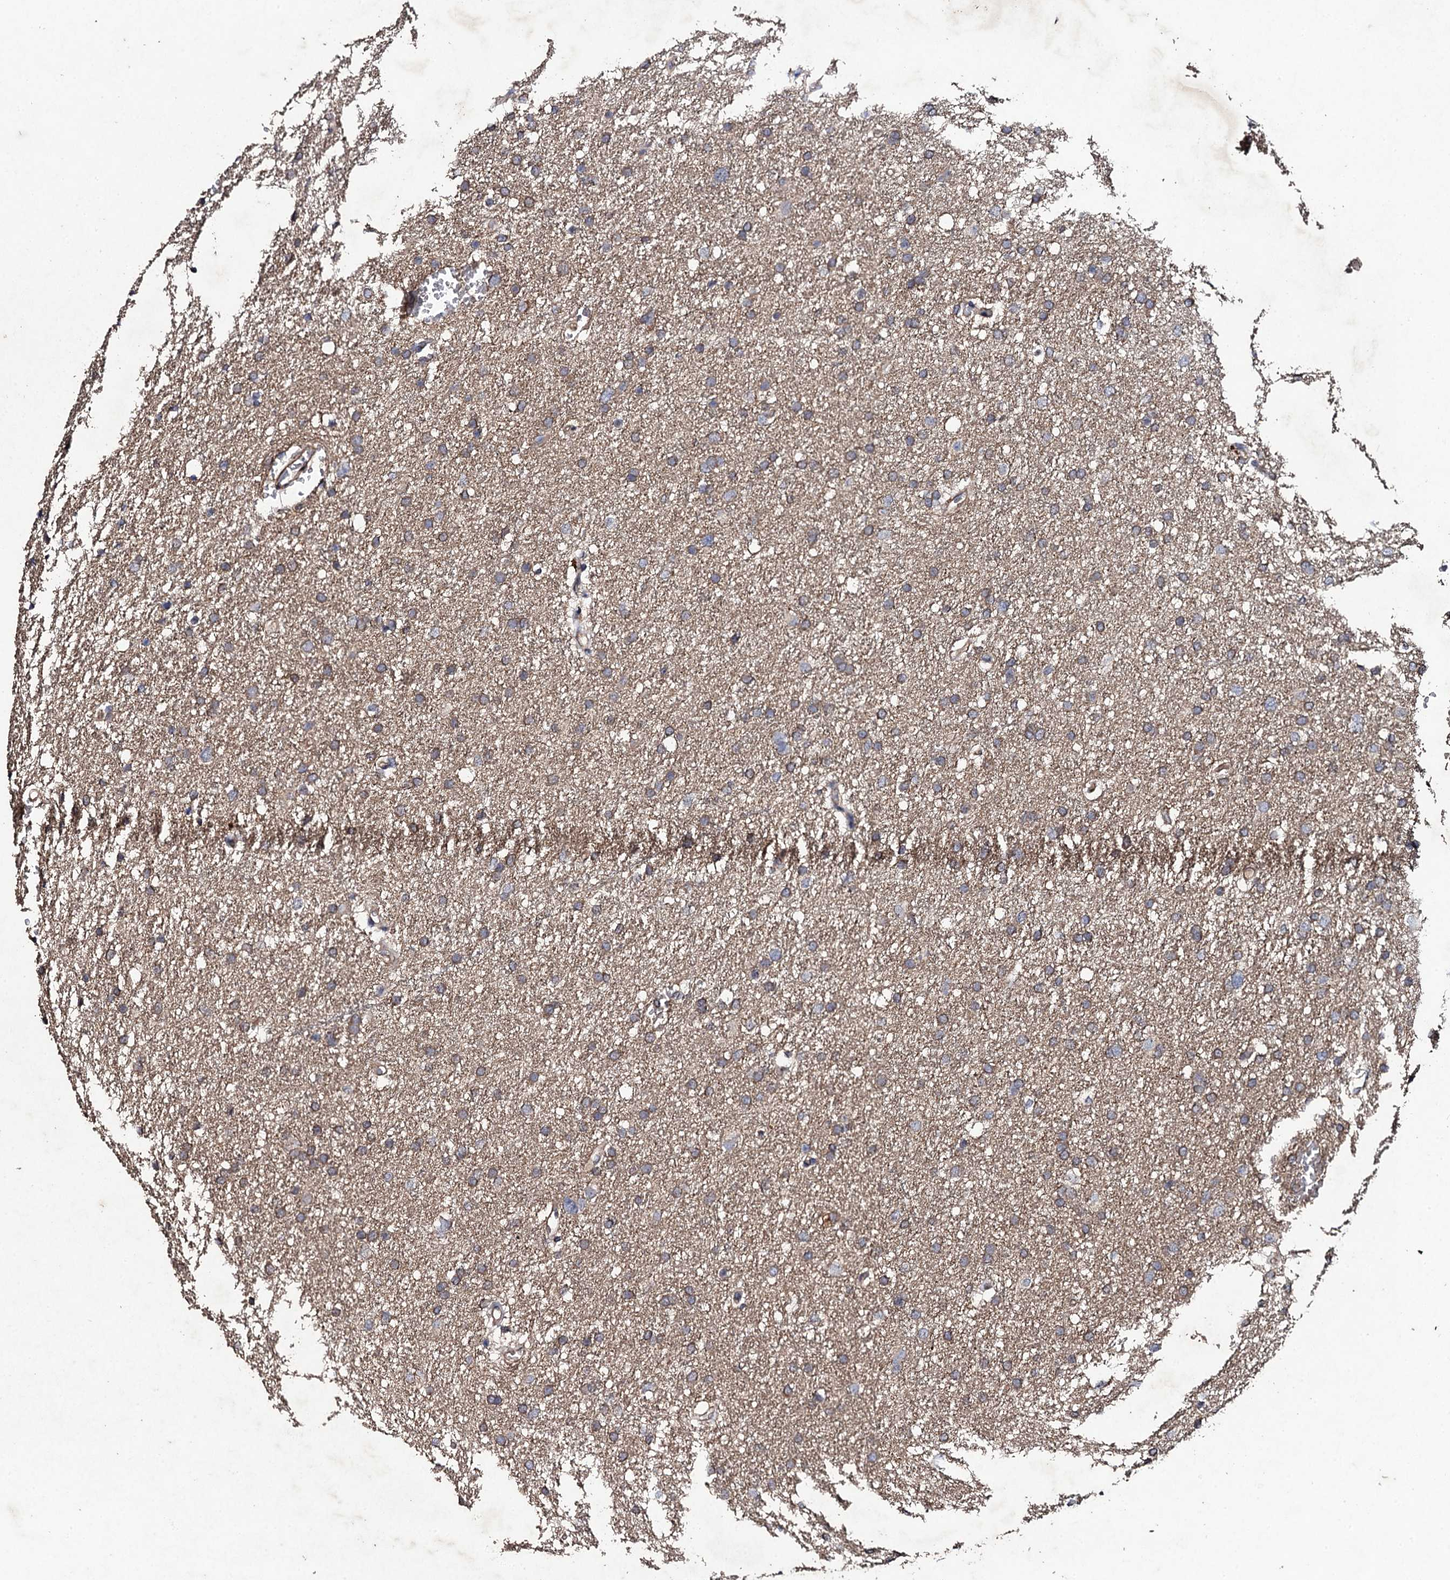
{"staining": {"intensity": "weak", "quantity": "25%-75%", "location": "cytoplasmic/membranous"}, "tissue": "glioma", "cell_type": "Tumor cells", "image_type": "cancer", "snomed": [{"axis": "morphology", "description": "Glioma, malignant, High grade"}, {"axis": "topography", "description": "Cerebral cortex"}], "caption": "Immunohistochemical staining of human malignant high-grade glioma displays low levels of weak cytoplasmic/membranous protein expression in approximately 25%-75% of tumor cells.", "gene": "MOCOS", "patient": {"sex": "female", "age": 36}}